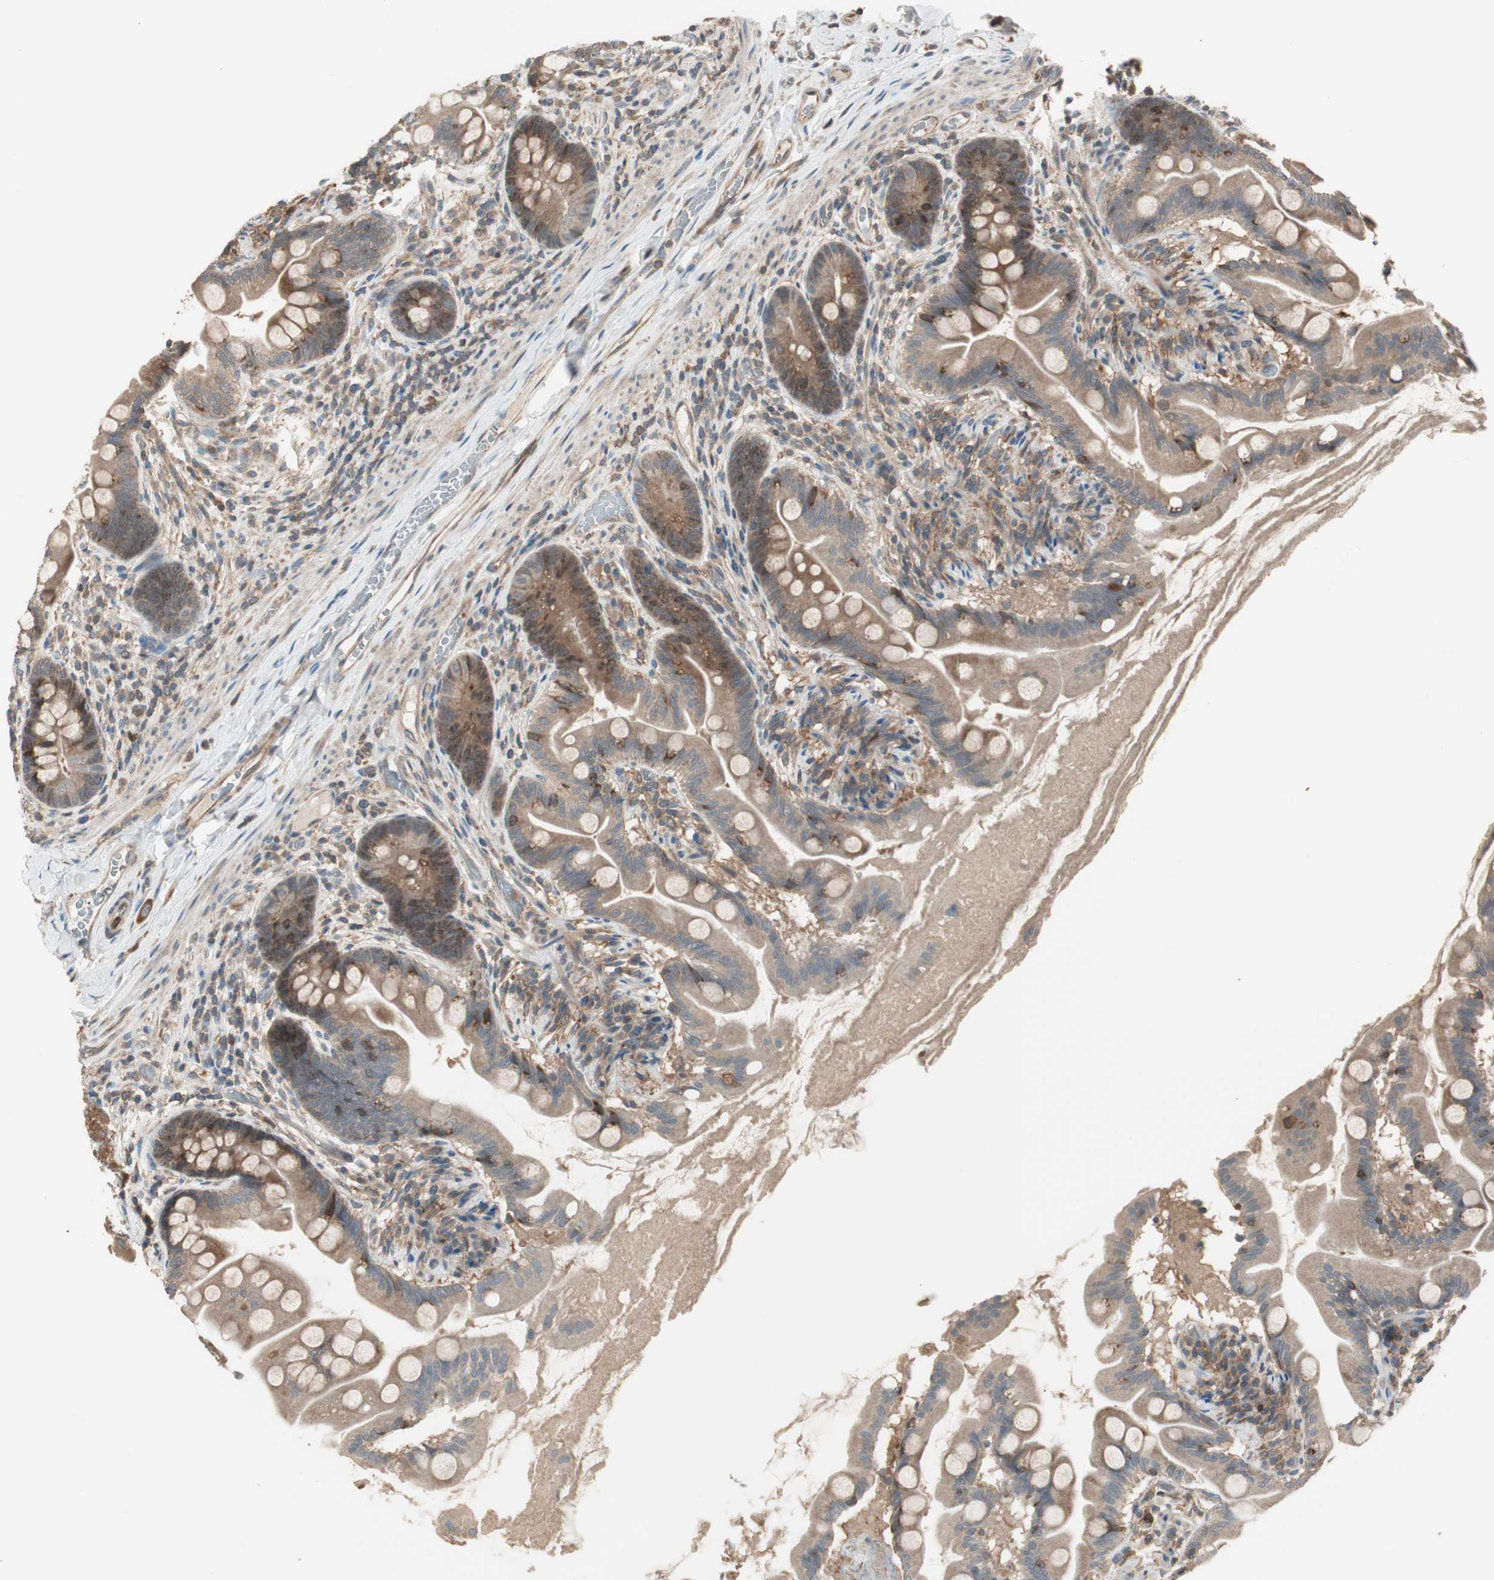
{"staining": {"intensity": "moderate", "quantity": ">75%", "location": "cytoplasmic/membranous"}, "tissue": "small intestine", "cell_type": "Glandular cells", "image_type": "normal", "snomed": [{"axis": "morphology", "description": "Normal tissue, NOS"}, {"axis": "topography", "description": "Small intestine"}], "caption": "Glandular cells display moderate cytoplasmic/membranous positivity in approximately >75% of cells in unremarkable small intestine. The protein is stained brown, and the nuclei are stained in blue (DAB IHC with brightfield microscopy, high magnification).", "gene": "ATP6AP2", "patient": {"sex": "female", "age": 56}}